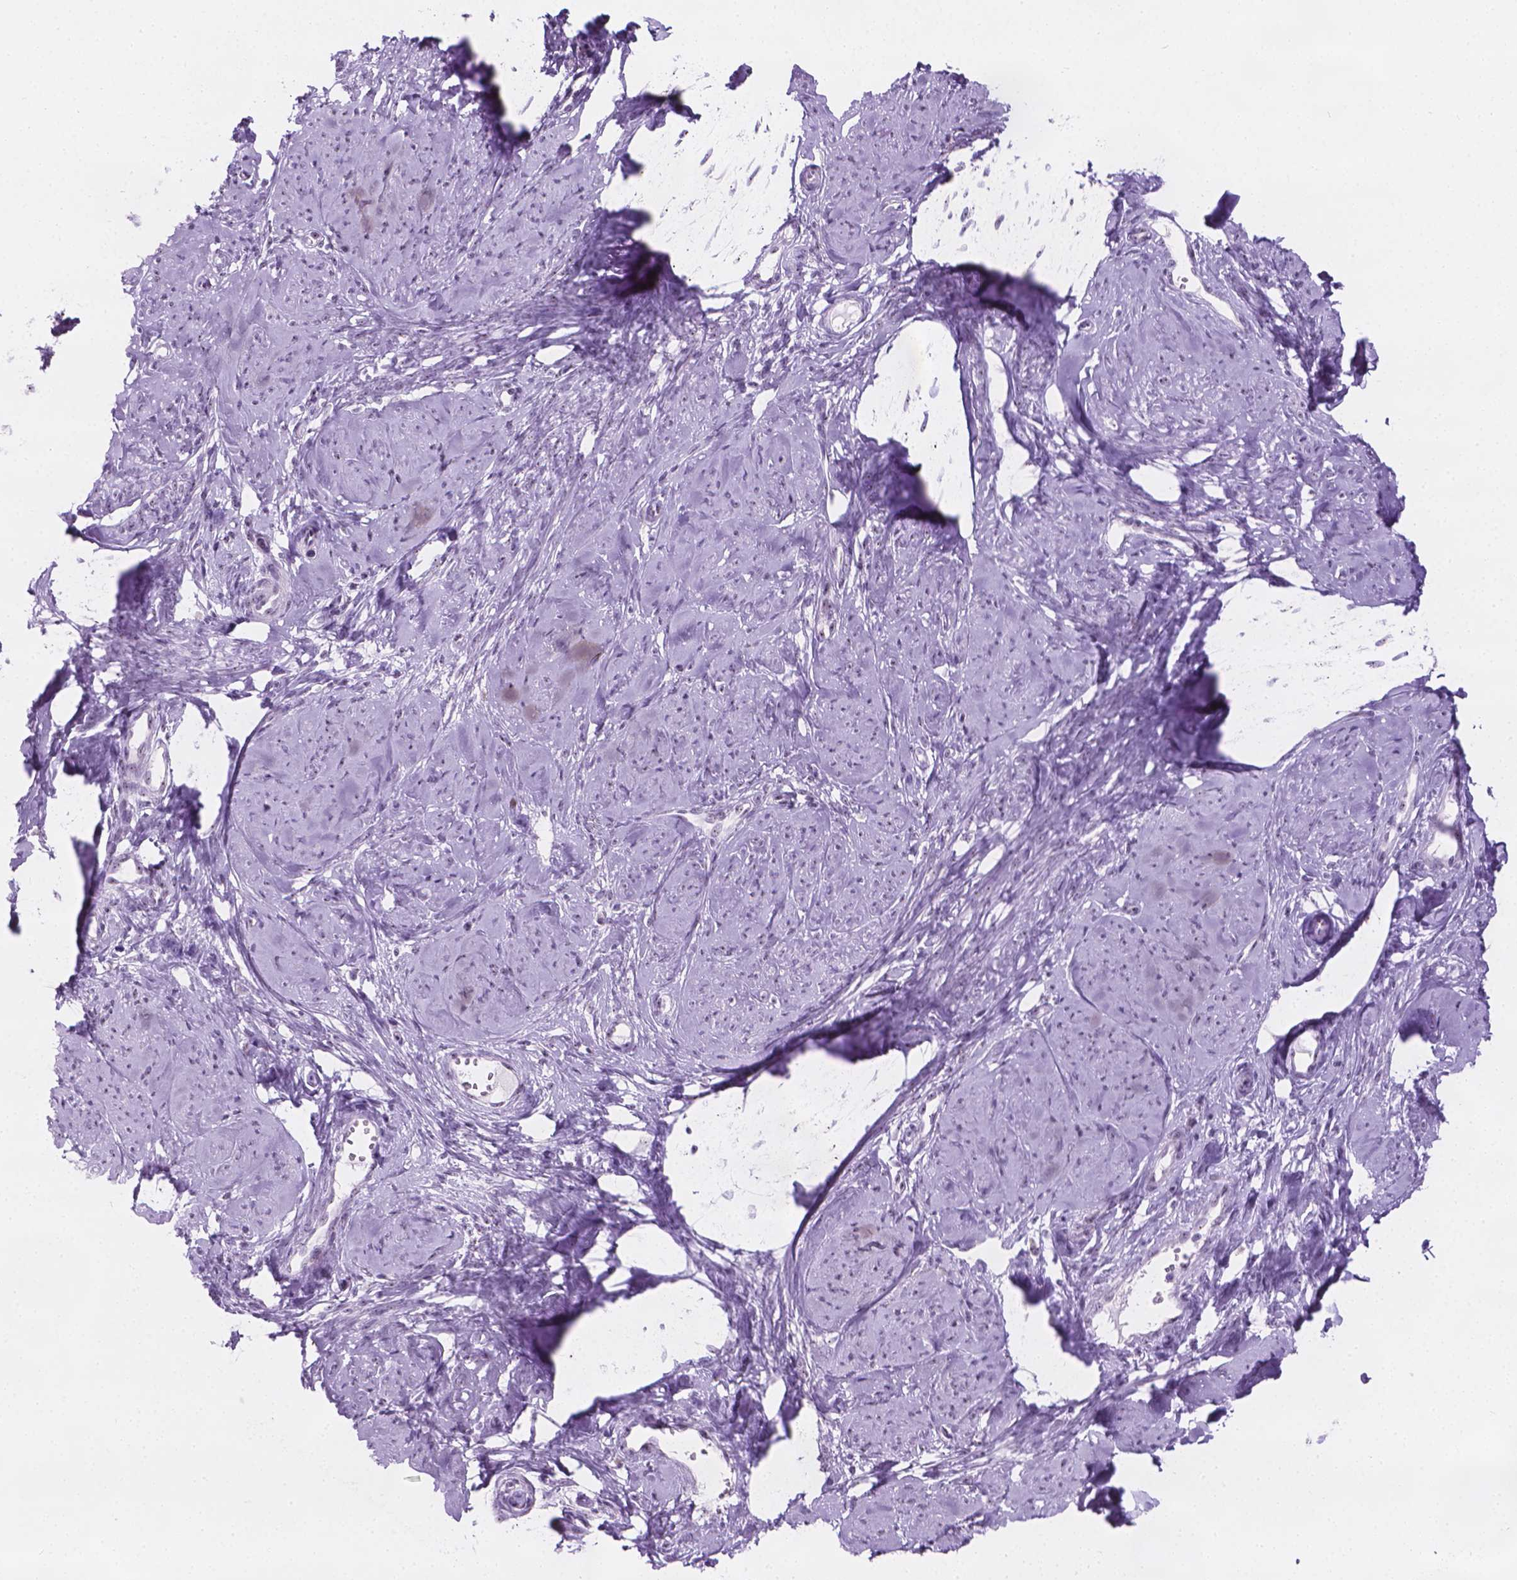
{"staining": {"intensity": "weak", "quantity": ">75%", "location": "nuclear"}, "tissue": "smooth muscle", "cell_type": "Smooth muscle cells", "image_type": "normal", "snomed": [{"axis": "morphology", "description": "Normal tissue, NOS"}, {"axis": "topography", "description": "Smooth muscle"}], "caption": "This is a photomicrograph of immunohistochemistry (IHC) staining of unremarkable smooth muscle, which shows weak staining in the nuclear of smooth muscle cells.", "gene": "NOL7", "patient": {"sex": "female", "age": 48}}